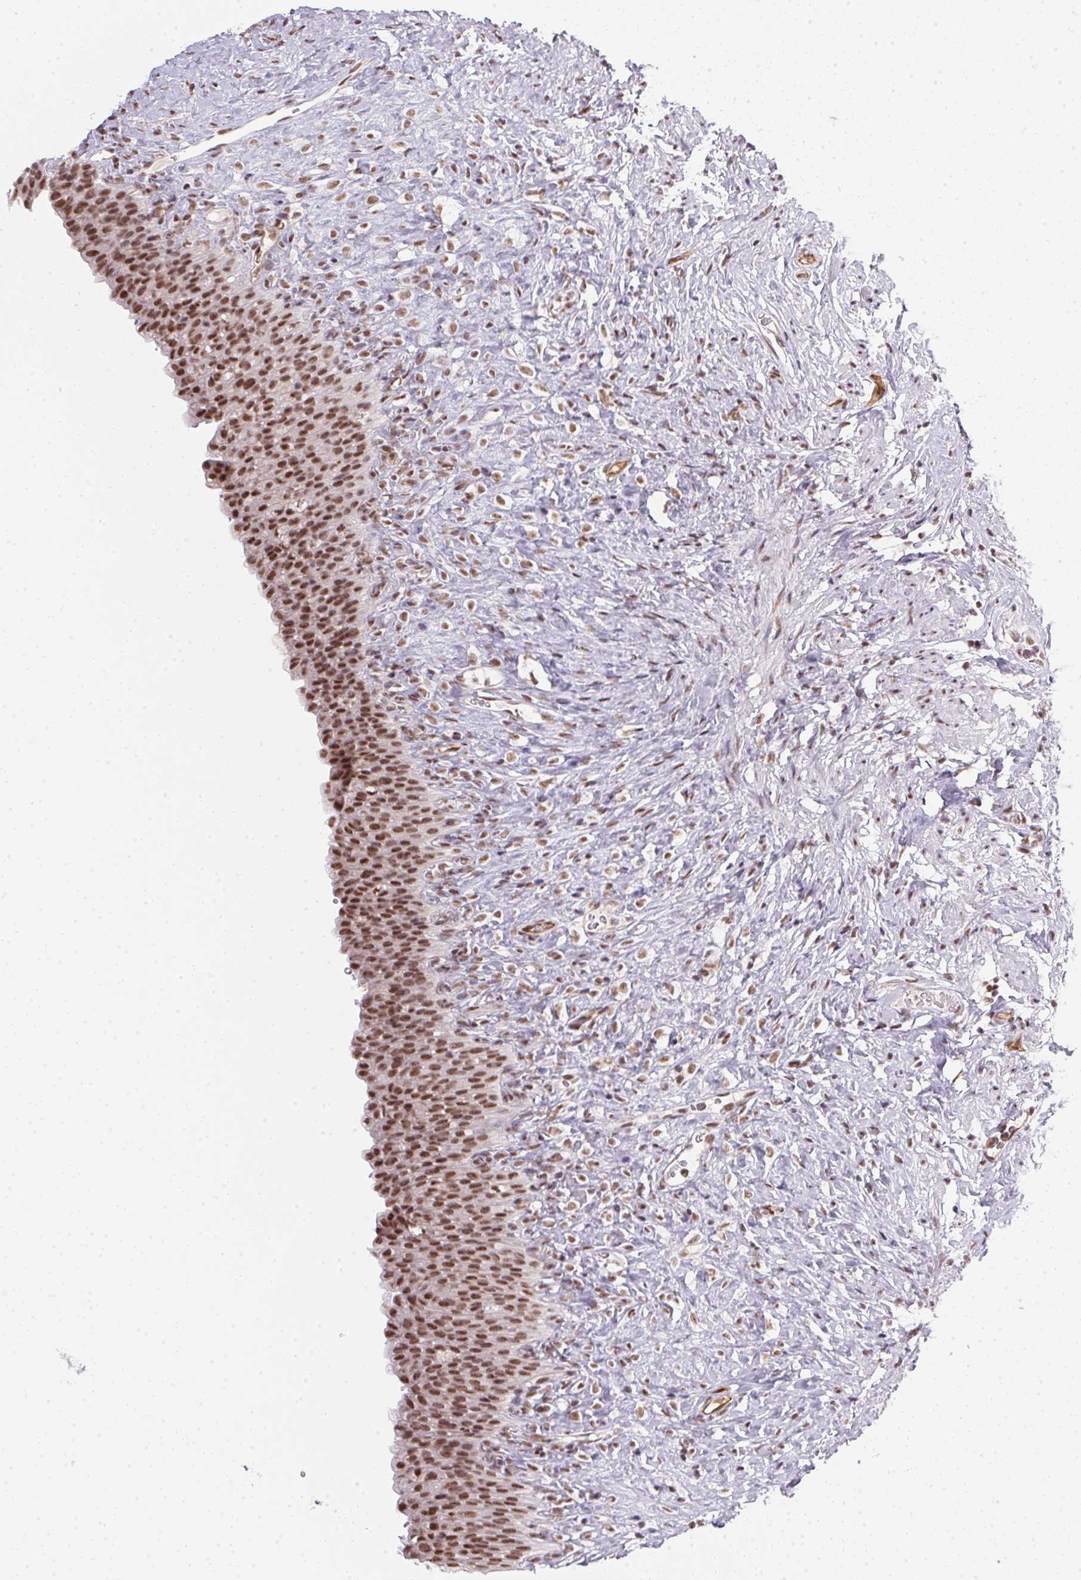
{"staining": {"intensity": "moderate", "quantity": ">75%", "location": "nuclear"}, "tissue": "urinary bladder", "cell_type": "Urothelial cells", "image_type": "normal", "snomed": [{"axis": "morphology", "description": "Normal tissue, NOS"}, {"axis": "topography", "description": "Urinary bladder"}, {"axis": "topography", "description": "Prostate"}], "caption": "DAB (3,3'-diaminobenzidine) immunohistochemical staining of unremarkable human urinary bladder reveals moderate nuclear protein positivity in about >75% of urothelial cells. The staining was performed using DAB (3,3'-diaminobenzidine) to visualize the protein expression in brown, while the nuclei were stained in blue with hematoxylin (Magnification: 20x).", "gene": "SRSF7", "patient": {"sex": "male", "age": 76}}